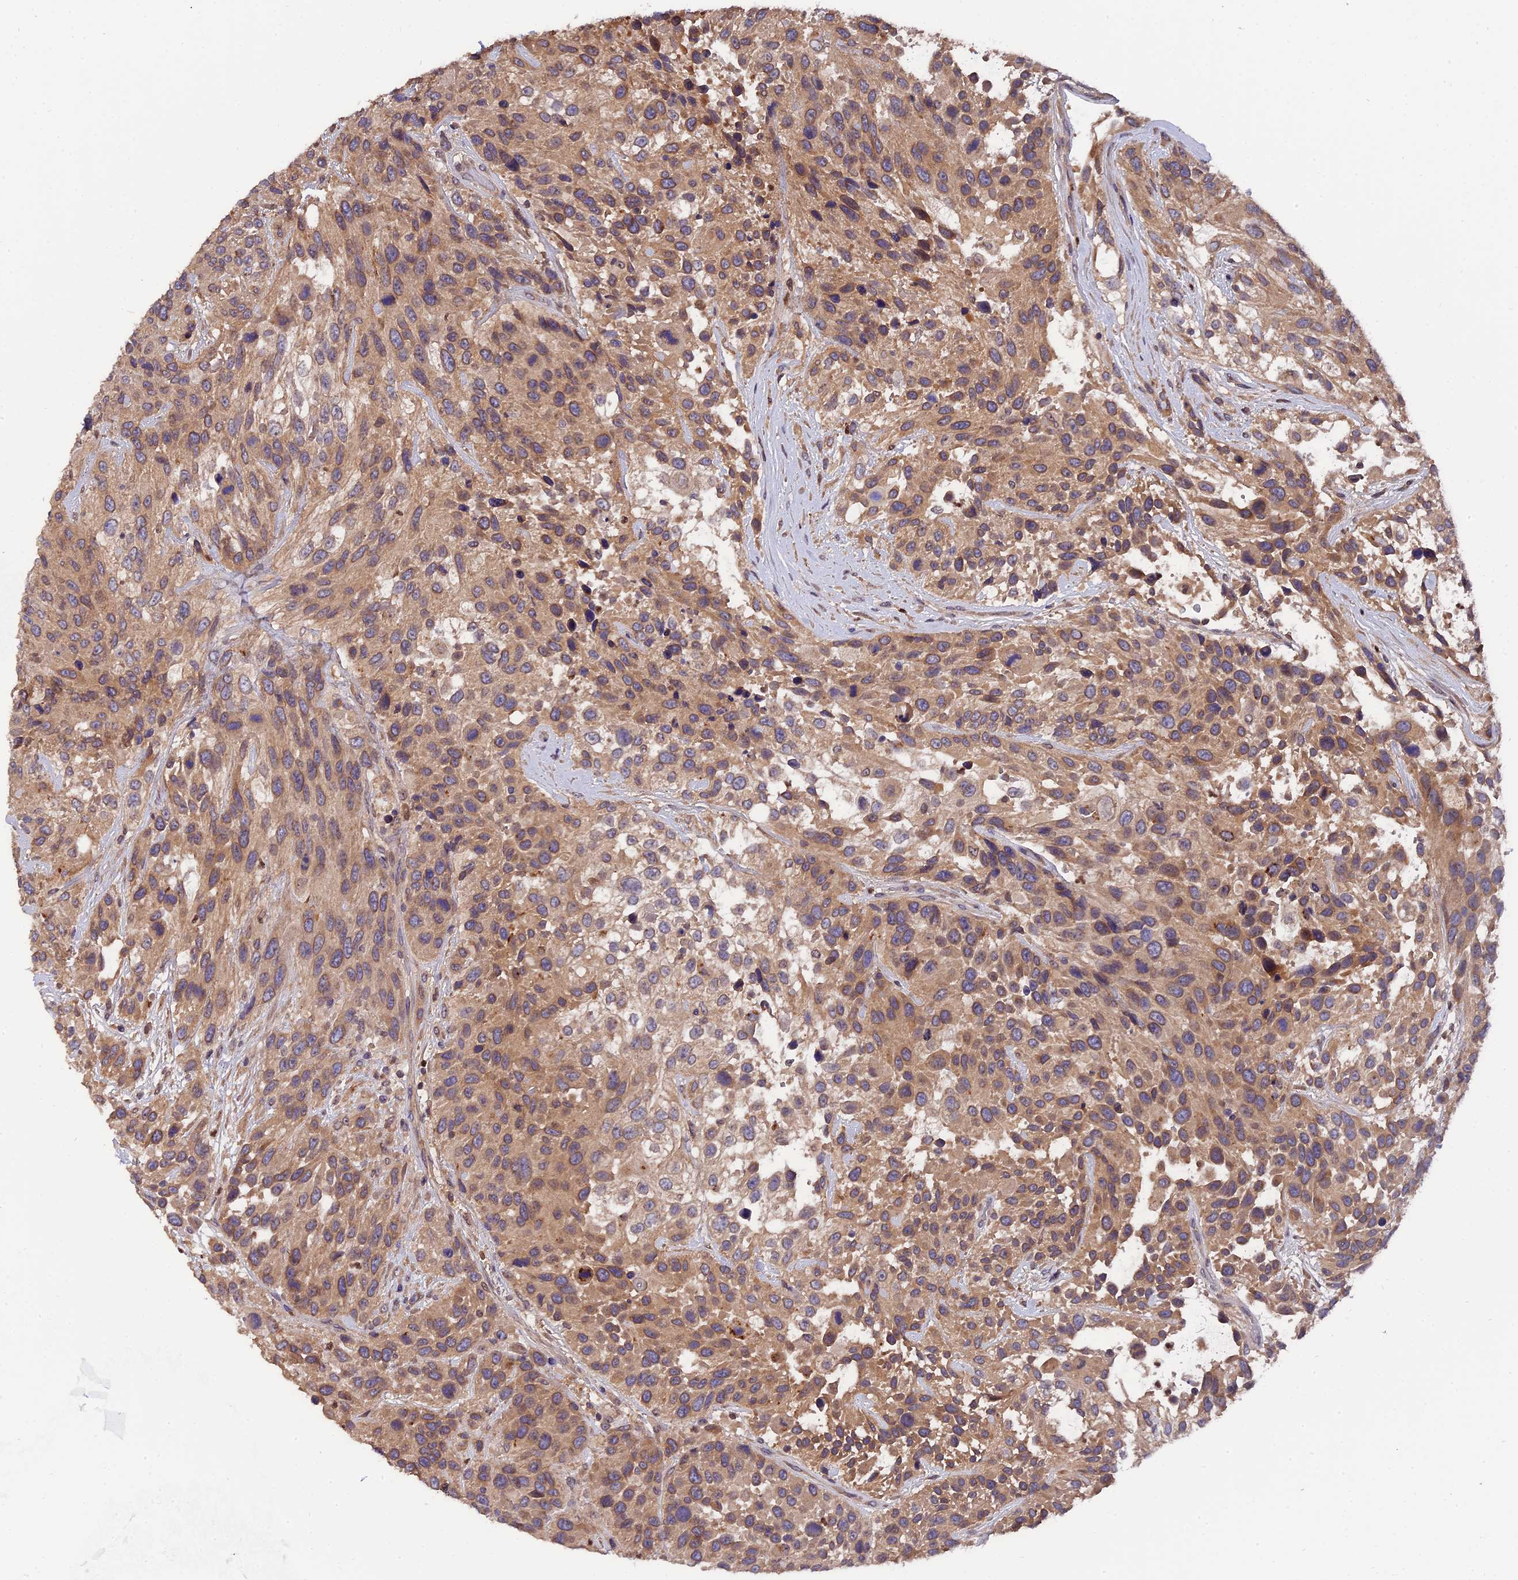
{"staining": {"intensity": "moderate", "quantity": ">75%", "location": "cytoplasmic/membranous"}, "tissue": "urothelial cancer", "cell_type": "Tumor cells", "image_type": "cancer", "snomed": [{"axis": "morphology", "description": "Urothelial carcinoma, High grade"}, {"axis": "topography", "description": "Urinary bladder"}], "caption": "Tumor cells demonstrate medium levels of moderate cytoplasmic/membranous staining in approximately >75% of cells in high-grade urothelial carcinoma.", "gene": "ZCCHC2", "patient": {"sex": "female", "age": 70}}